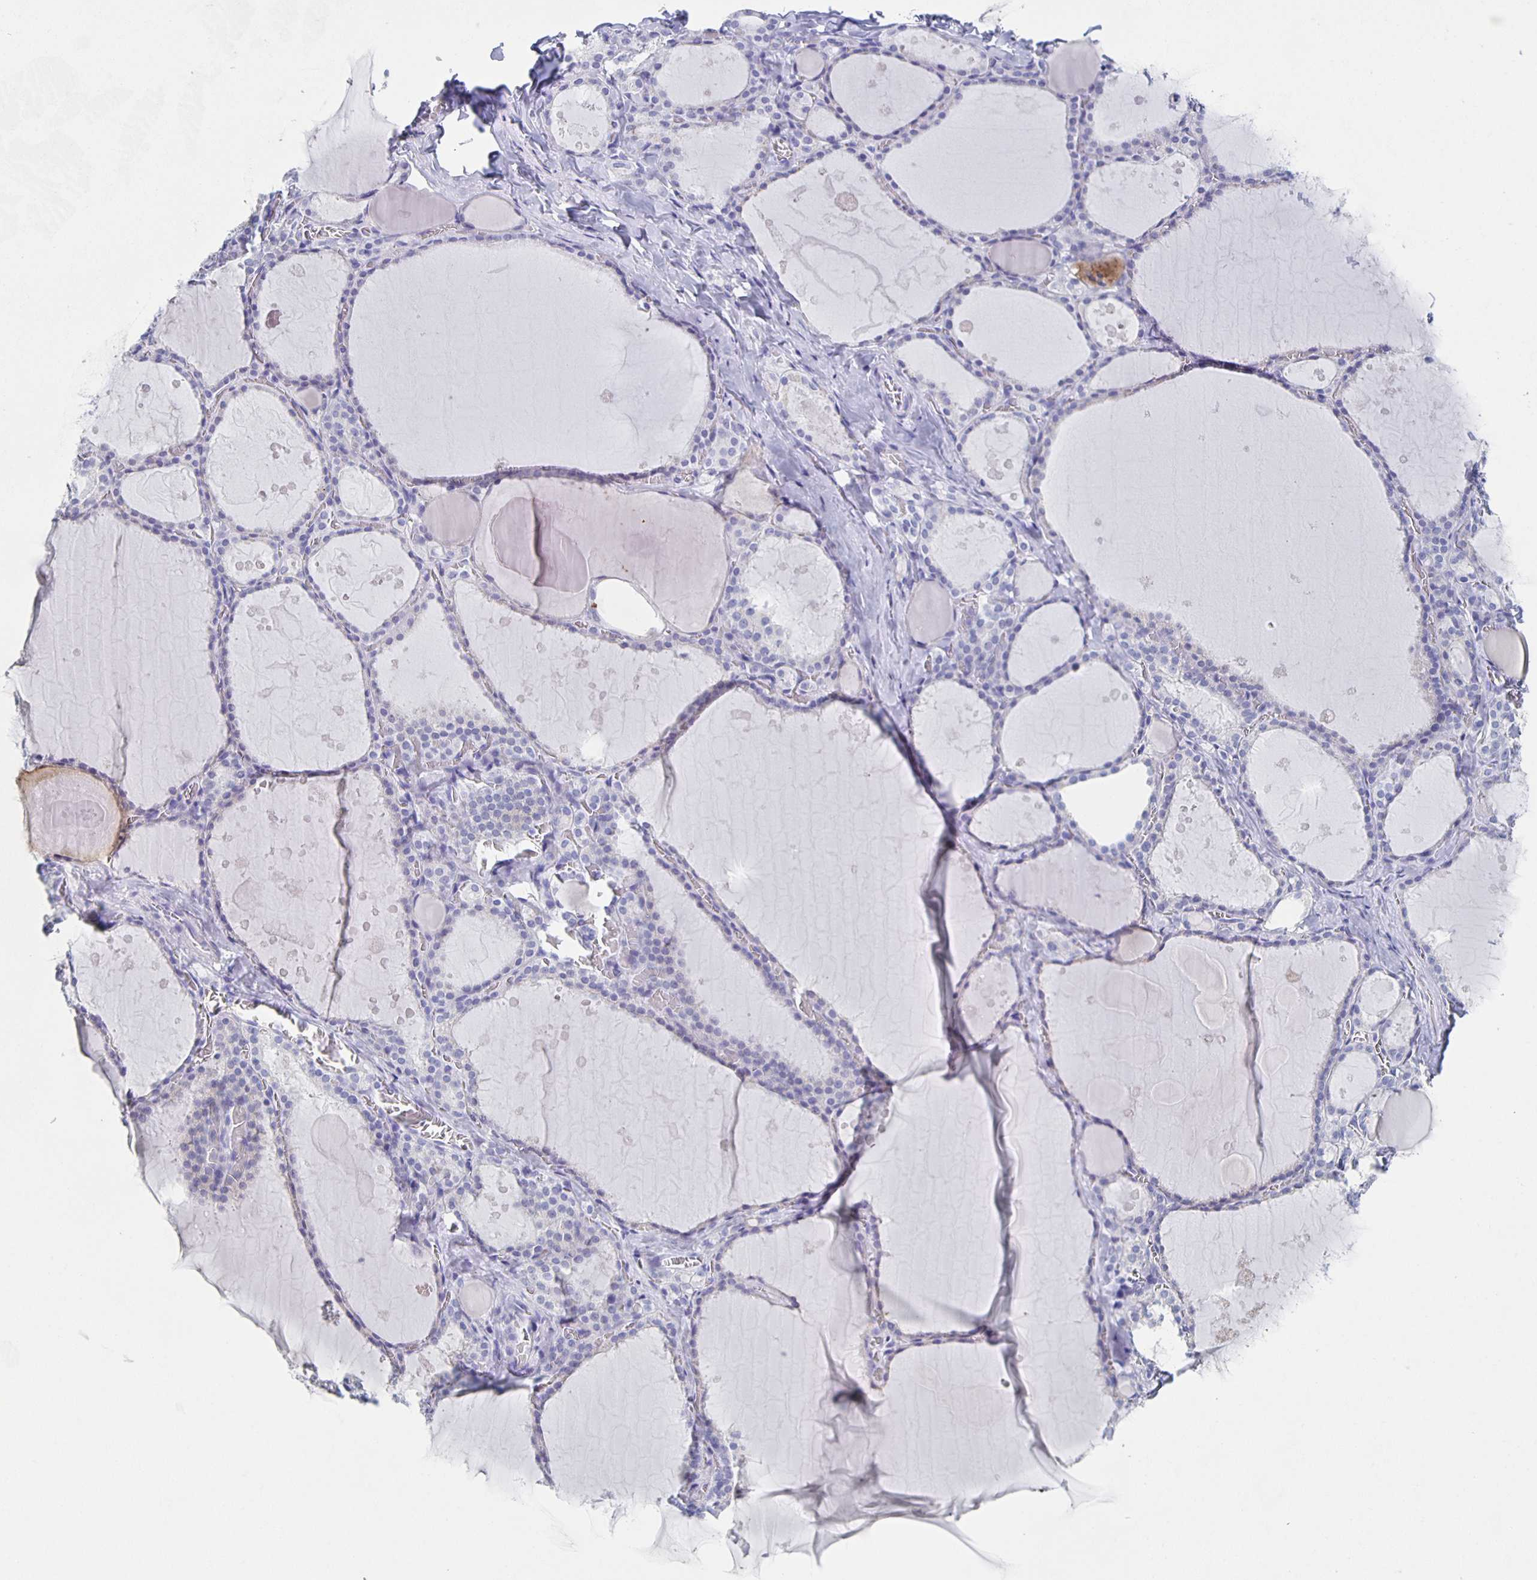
{"staining": {"intensity": "negative", "quantity": "none", "location": "none"}, "tissue": "thyroid gland", "cell_type": "Glandular cells", "image_type": "normal", "snomed": [{"axis": "morphology", "description": "Normal tissue, NOS"}, {"axis": "topography", "description": "Thyroid gland"}], "caption": "Immunohistochemical staining of benign human thyroid gland displays no significant staining in glandular cells.", "gene": "SLC34A2", "patient": {"sex": "male", "age": 56}}